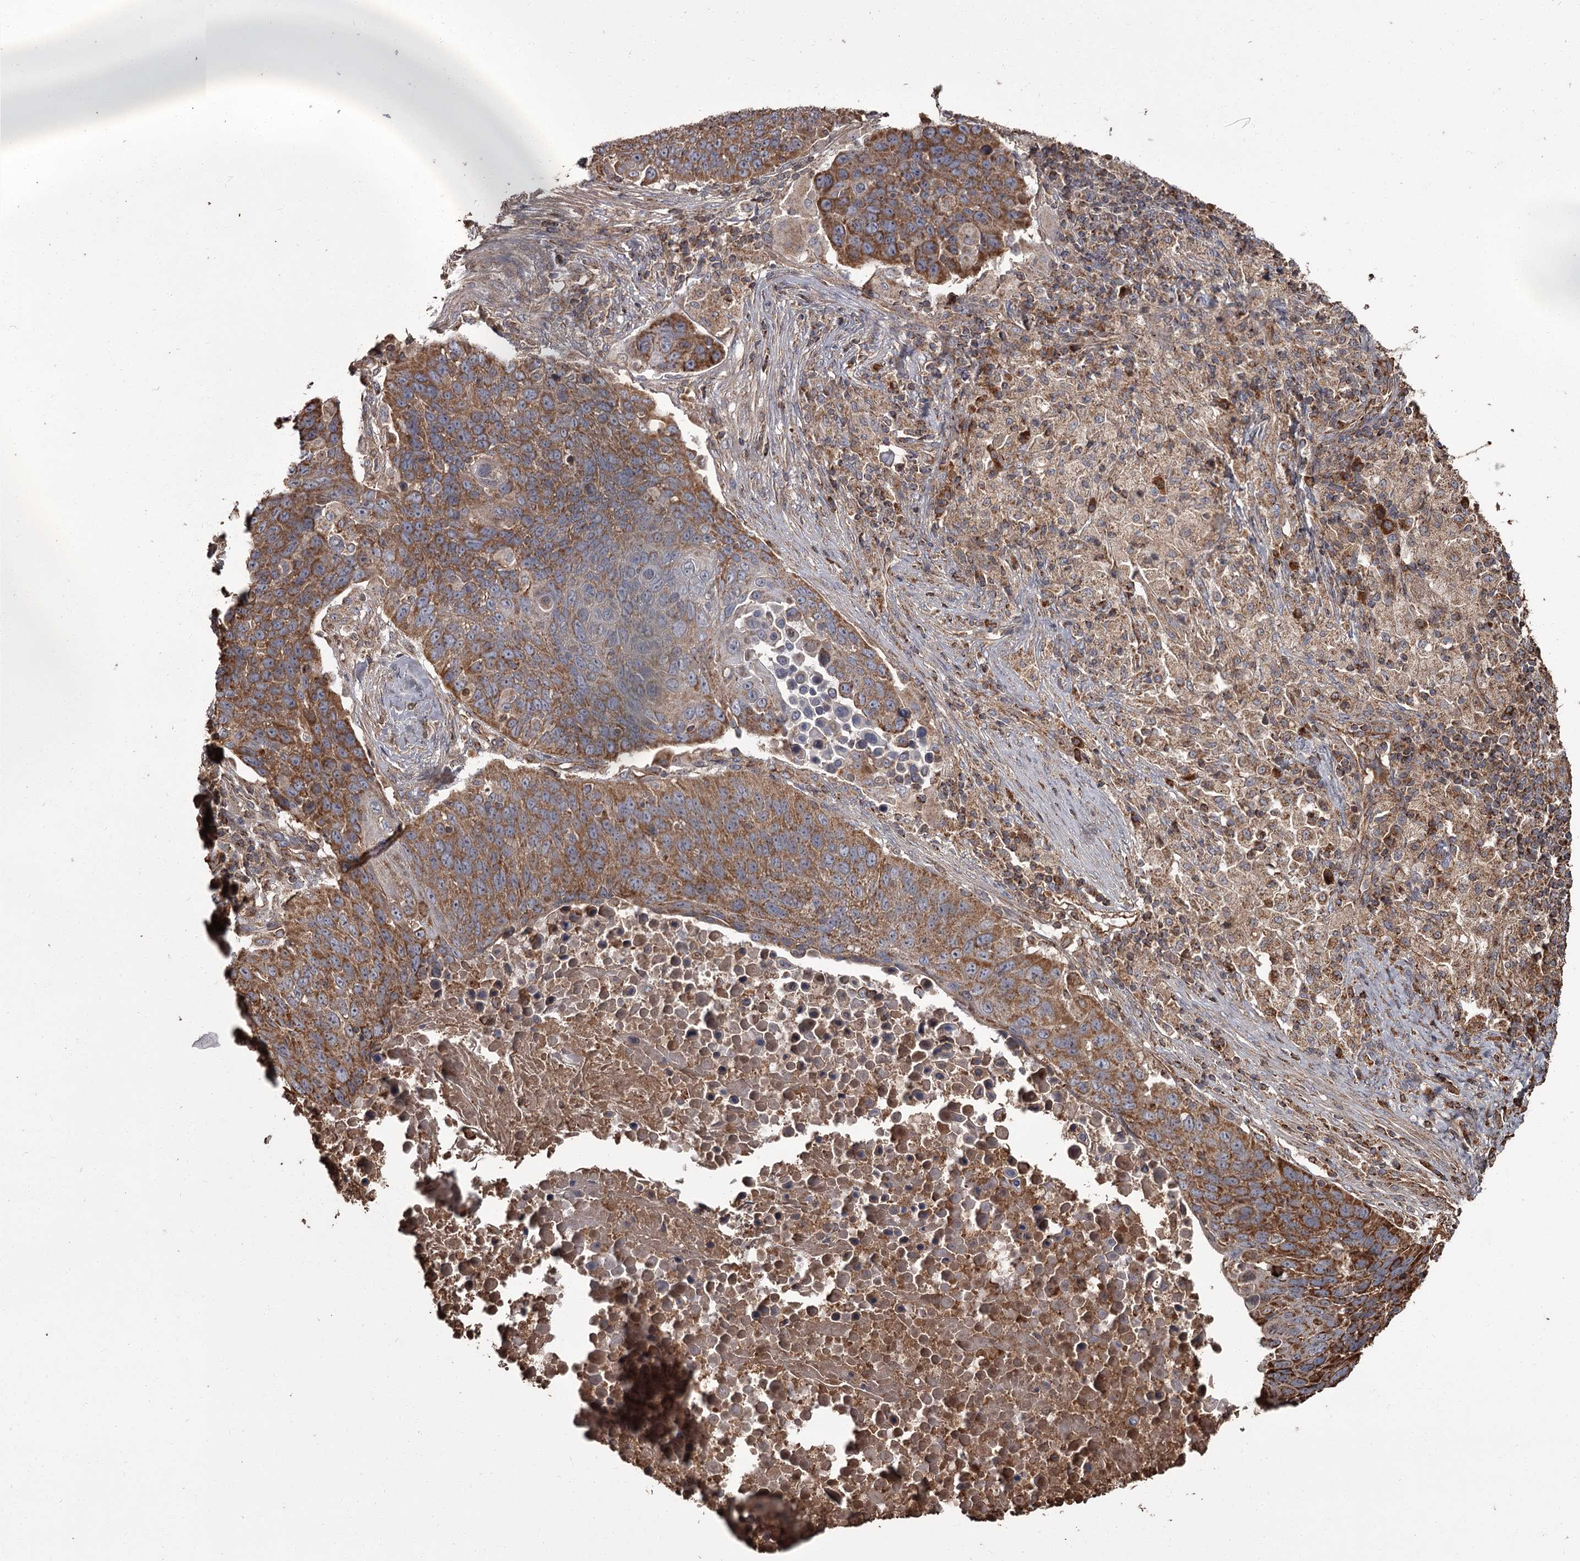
{"staining": {"intensity": "strong", "quantity": "25%-75%", "location": "cytoplasmic/membranous"}, "tissue": "lung cancer", "cell_type": "Tumor cells", "image_type": "cancer", "snomed": [{"axis": "morphology", "description": "Normal tissue, NOS"}, {"axis": "morphology", "description": "Squamous cell carcinoma, NOS"}, {"axis": "topography", "description": "Lymph node"}, {"axis": "topography", "description": "Lung"}], "caption": "About 25%-75% of tumor cells in lung squamous cell carcinoma exhibit strong cytoplasmic/membranous protein staining as visualized by brown immunohistochemical staining.", "gene": "THAP9", "patient": {"sex": "male", "age": 66}}